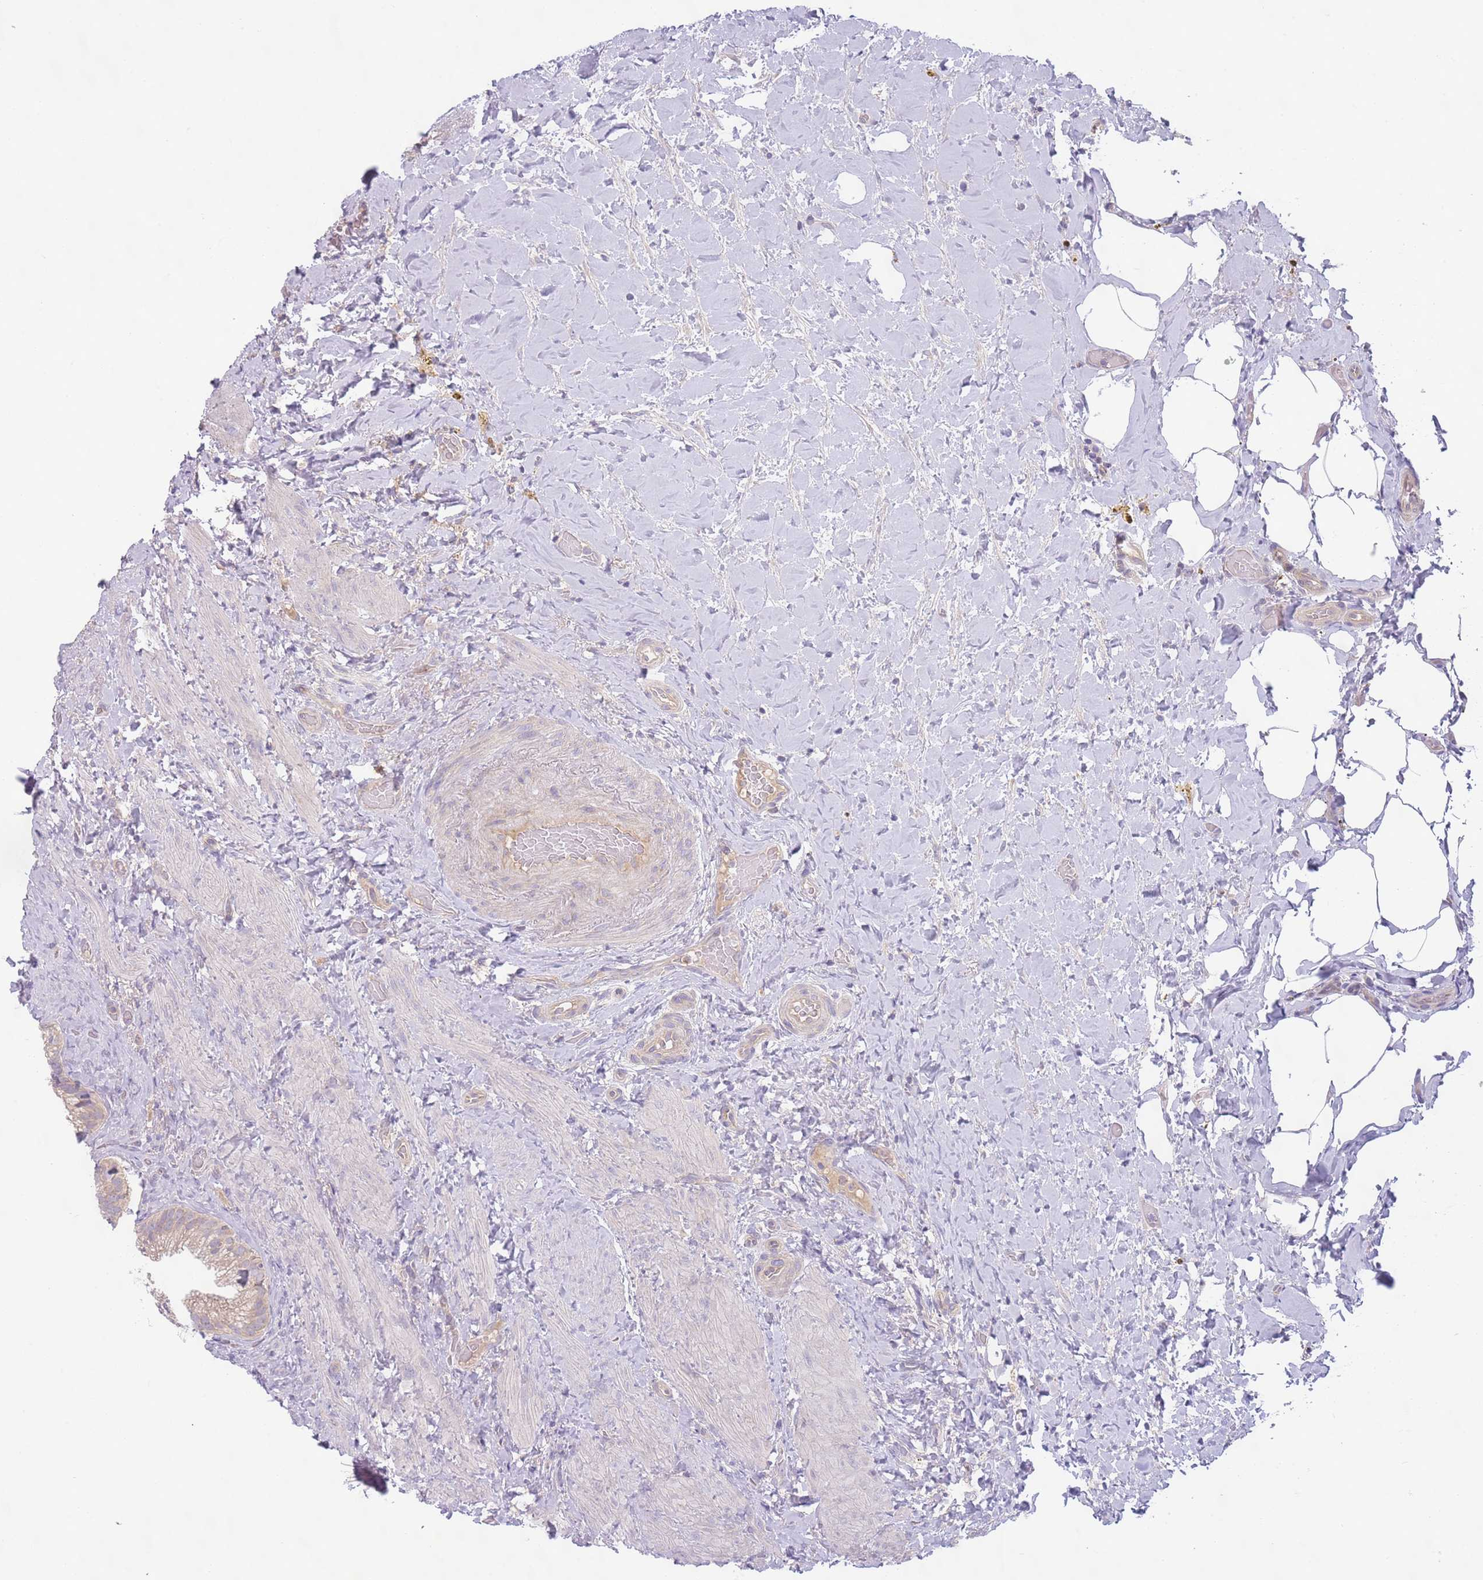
{"staining": {"intensity": "weak", "quantity": ">75%", "location": "cytoplasmic/membranous"}, "tissue": "gallbladder", "cell_type": "Glandular cells", "image_type": "normal", "snomed": [{"axis": "morphology", "description": "Normal tissue, NOS"}, {"axis": "morphology", "description": "Inflammation, NOS"}, {"axis": "topography", "description": "Gallbladder"}], "caption": "Gallbladder stained with DAB (3,3'-diaminobenzidine) IHC displays low levels of weak cytoplasmic/membranous staining in about >75% of glandular cells. The protein of interest is shown in brown color, while the nuclei are stained blue.", "gene": "SKOR2", "patient": {"sex": "male", "age": 51}}